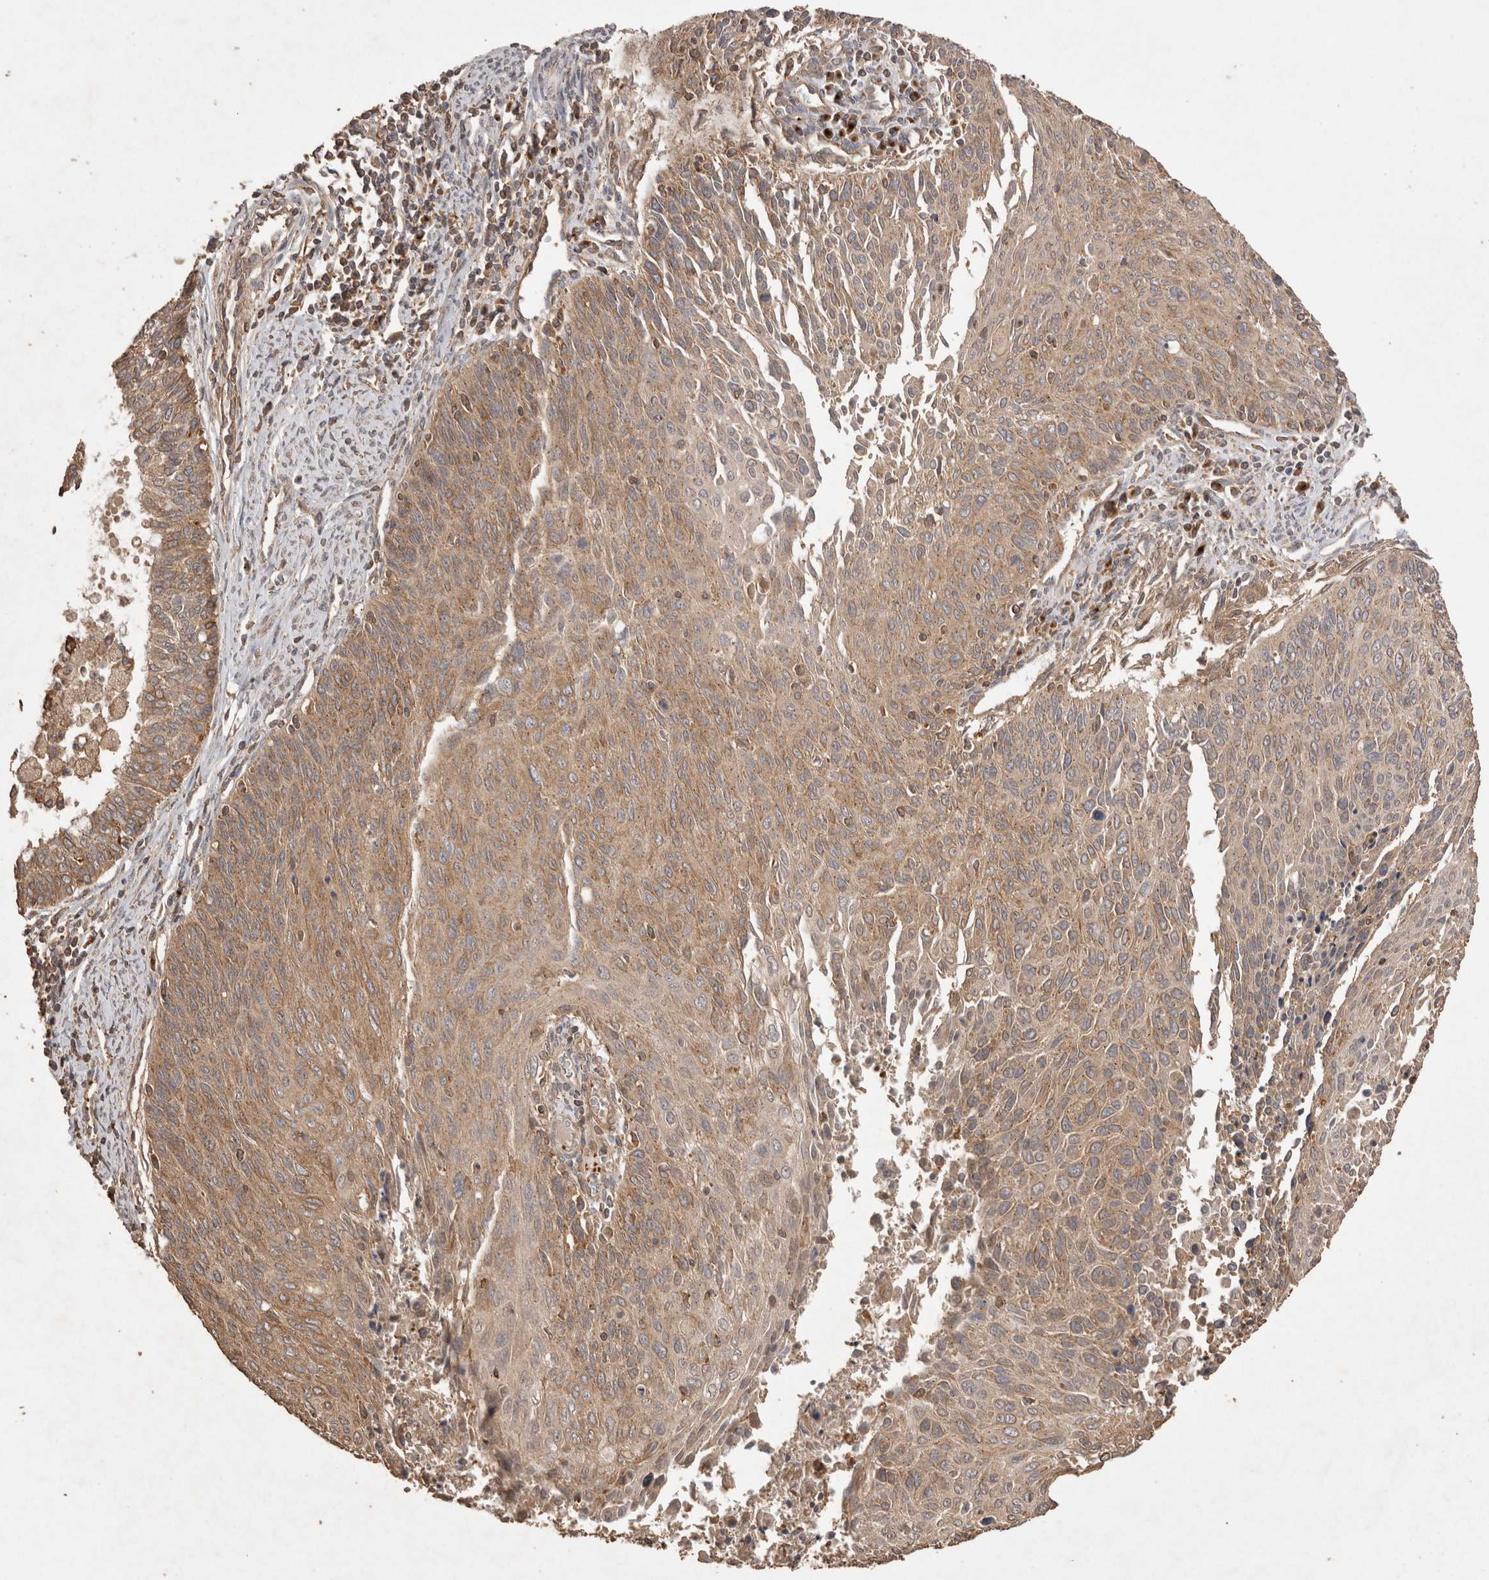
{"staining": {"intensity": "moderate", "quantity": ">75%", "location": "cytoplasmic/membranous"}, "tissue": "cervical cancer", "cell_type": "Tumor cells", "image_type": "cancer", "snomed": [{"axis": "morphology", "description": "Squamous cell carcinoma, NOS"}, {"axis": "topography", "description": "Cervix"}], "caption": "Immunohistochemical staining of human squamous cell carcinoma (cervical) displays medium levels of moderate cytoplasmic/membranous expression in approximately >75% of tumor cells.", "gene": "SNX31", "patient": {"sex": "female", "age": 55}}